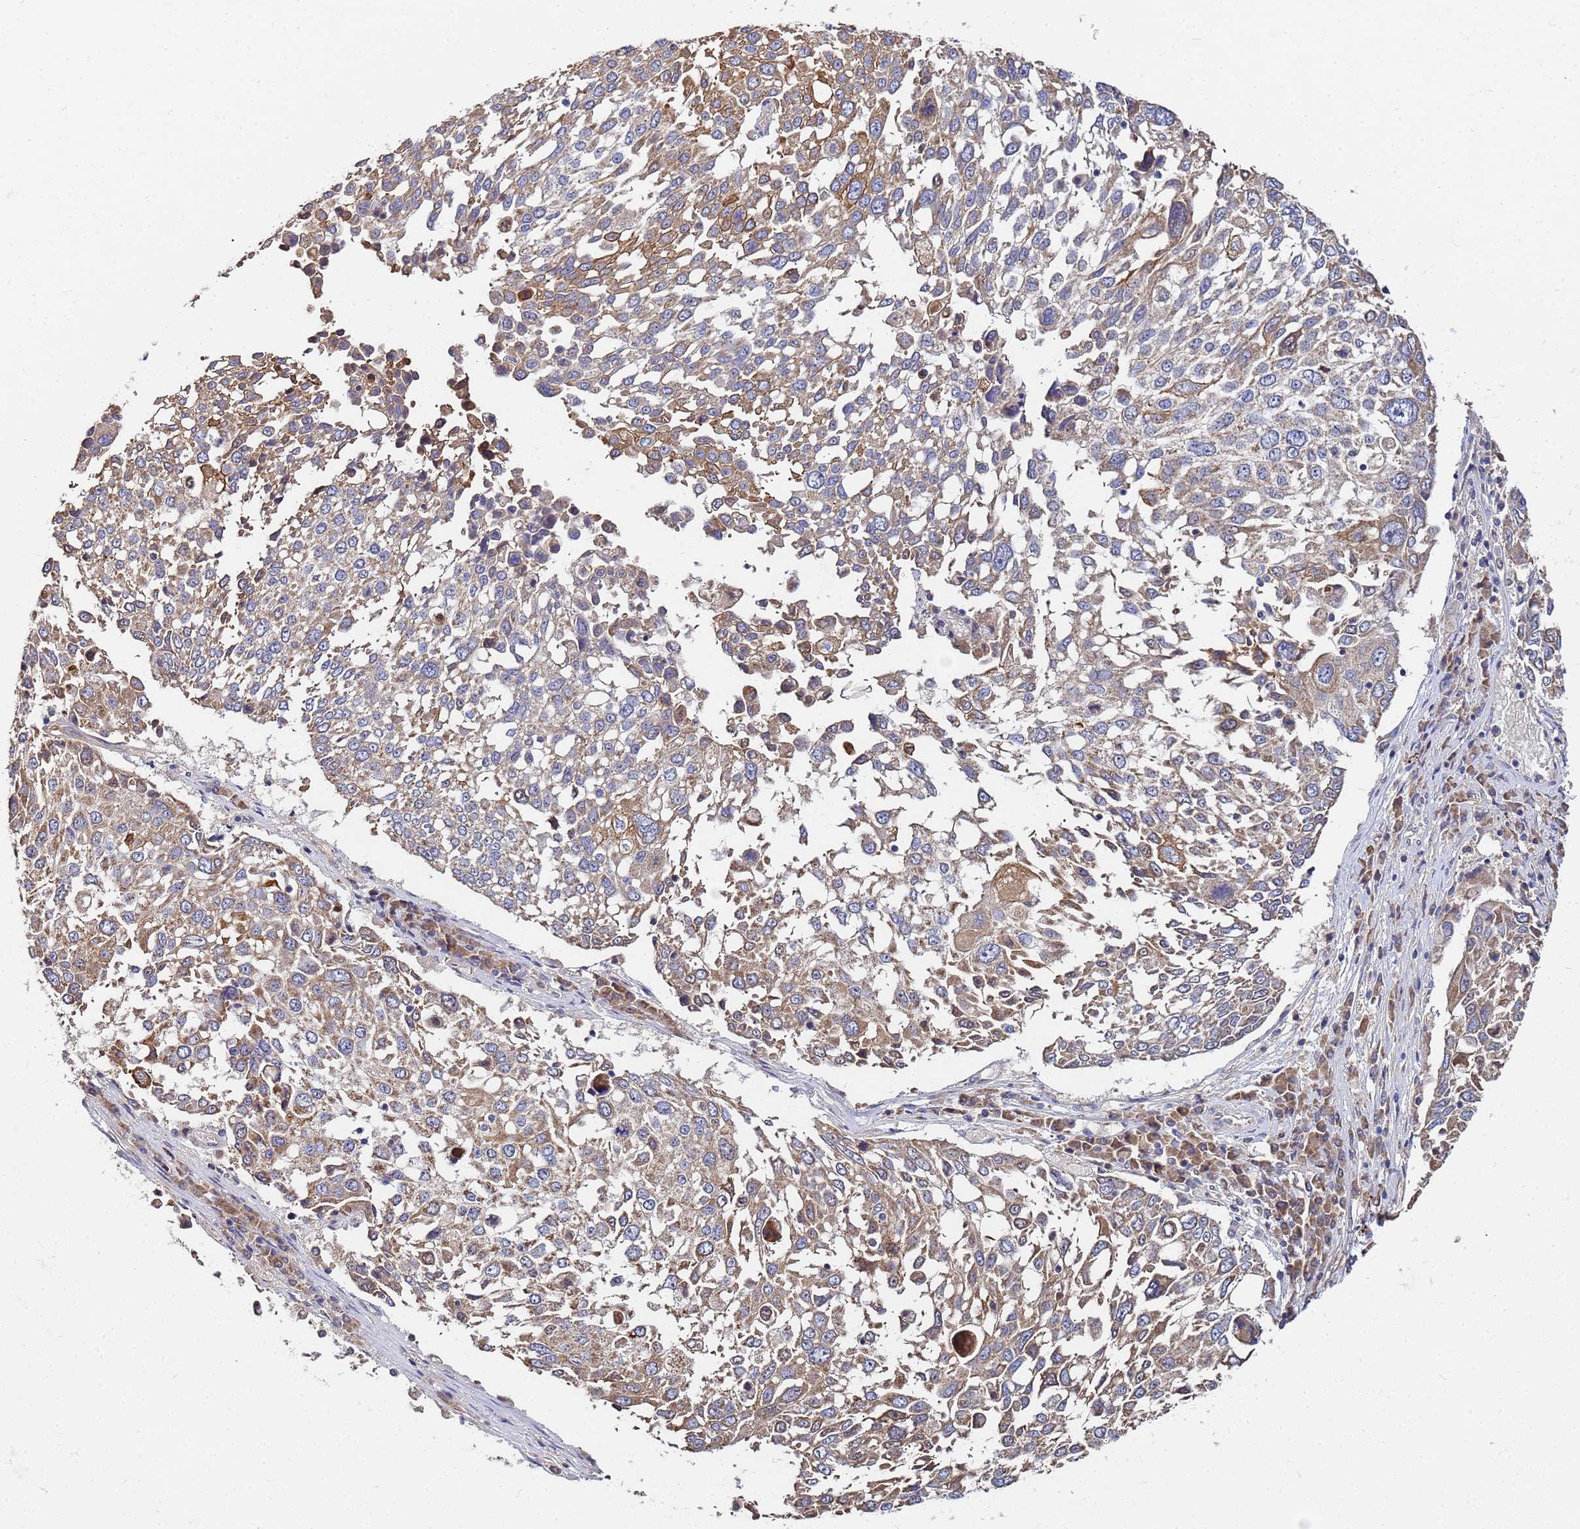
{"staining": {"intensity": "moderate", "quantity": "25%-75%", "location": "cytoplasmic/membranous"}, "tissue": "lung cancer", "cell_type": "Tumor cells", "image_type": "cancer", "snomed": [{"axis": "morphology", "description": "Squamous cell carcinoma, NOS"}, {"axis": "topography", "description": "Lung"}], "caption": "A photomicrograph of human lung cancer (squamous cell carcinoma) stained for a protein shows moderate cytoplasmic/membranous brown staining in tumor cells.", "gene": "C5orf34", "patient": {"sex": "male", "age": 65}}